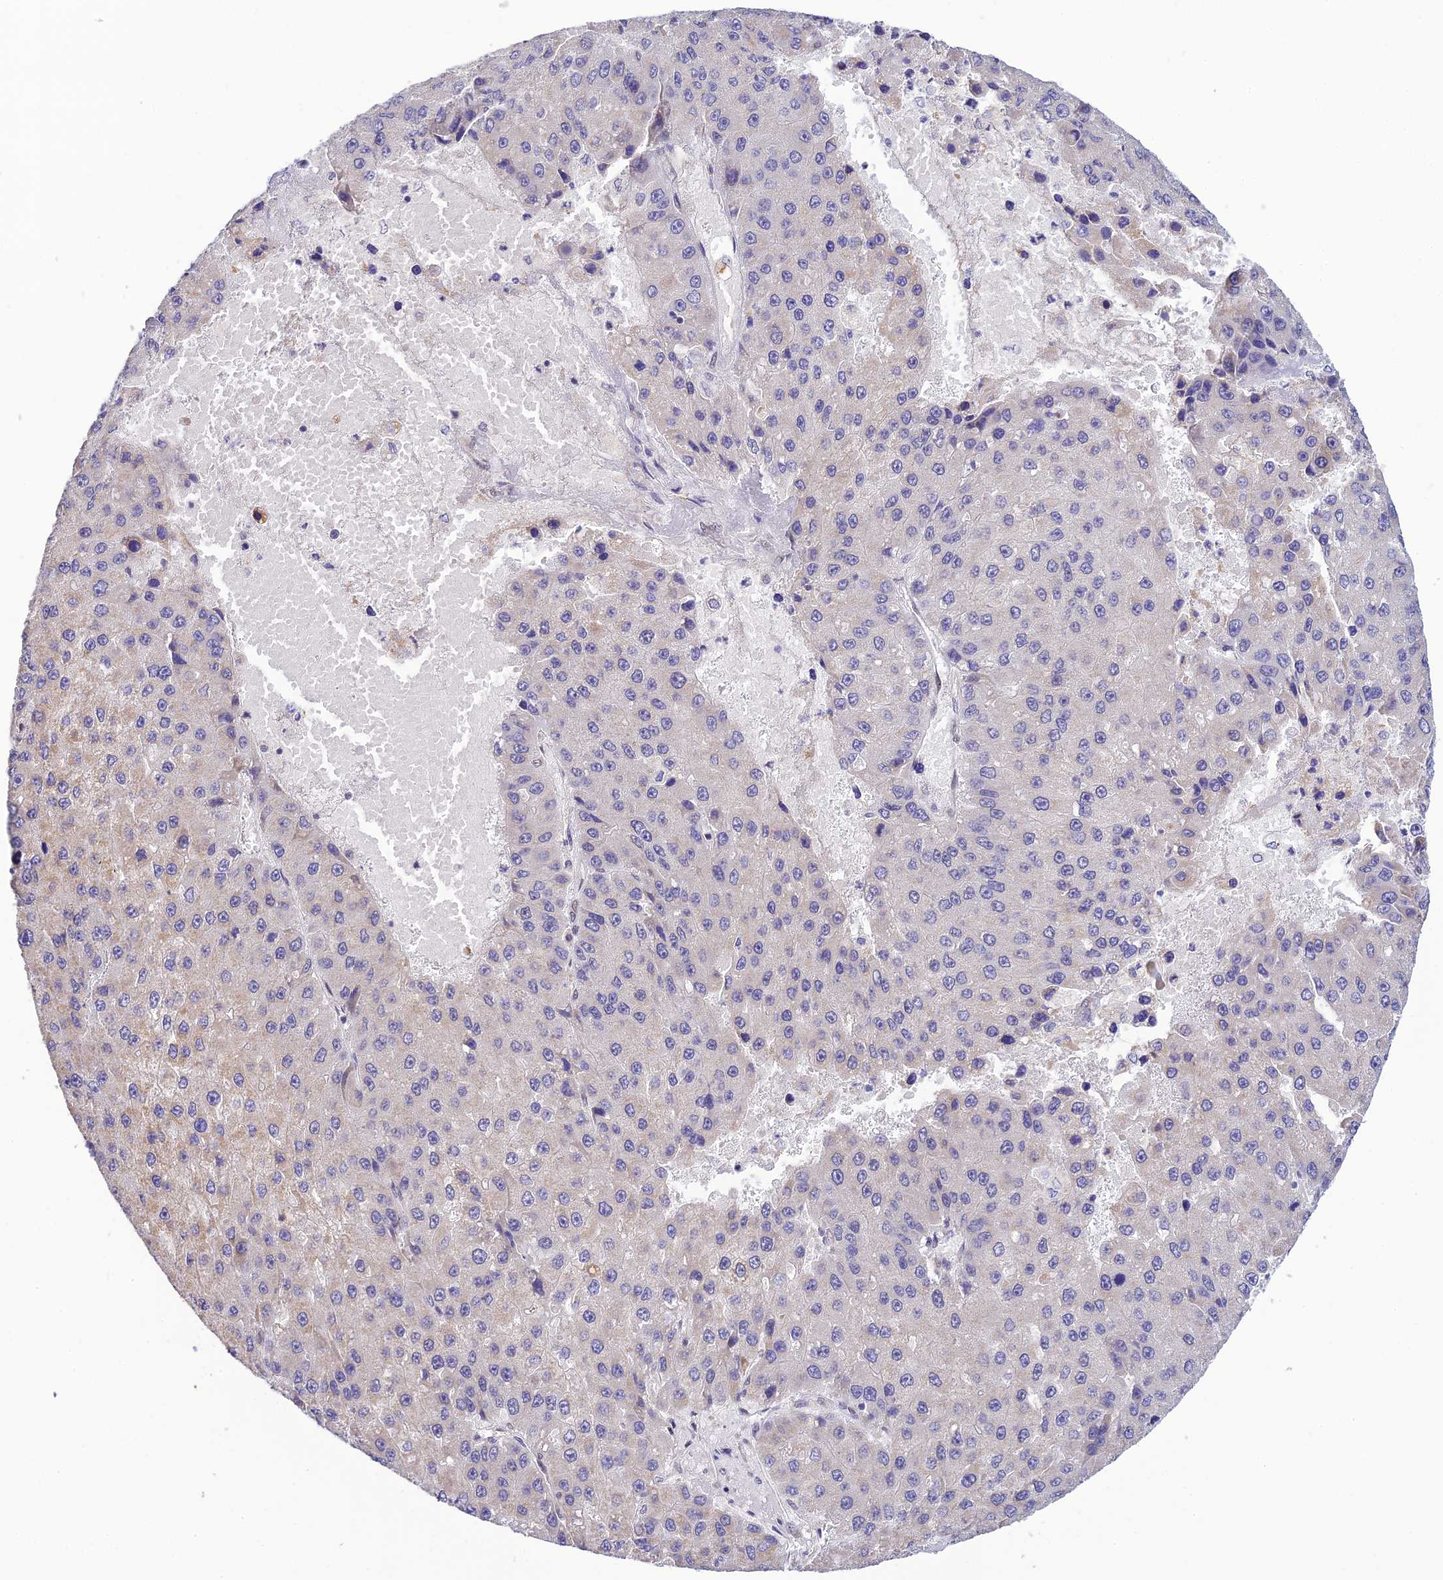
{"staining": {"intensity": "weak", "quantity": "25%-75%", "location": "cytoplasmic/membranous"}, "tissue": "liver cancer", "cell_type": "Tumor cells", "image_type": "cancer", "snomed": [{"axis": "morphology", "description": "Carcinoma, Hepatocellular, NOS"}, {"axis": "topography", "description": "Liver"}], "caption": "Immunohistochemical staining of human liver cancer (hepatocellular carcinoma) displays weak cytoplasmic/membranous protein expression in approximately 25%-75% of tumor cells.", "gene": "C2orf49", "patient": {"sex": "female", "age": 73}}